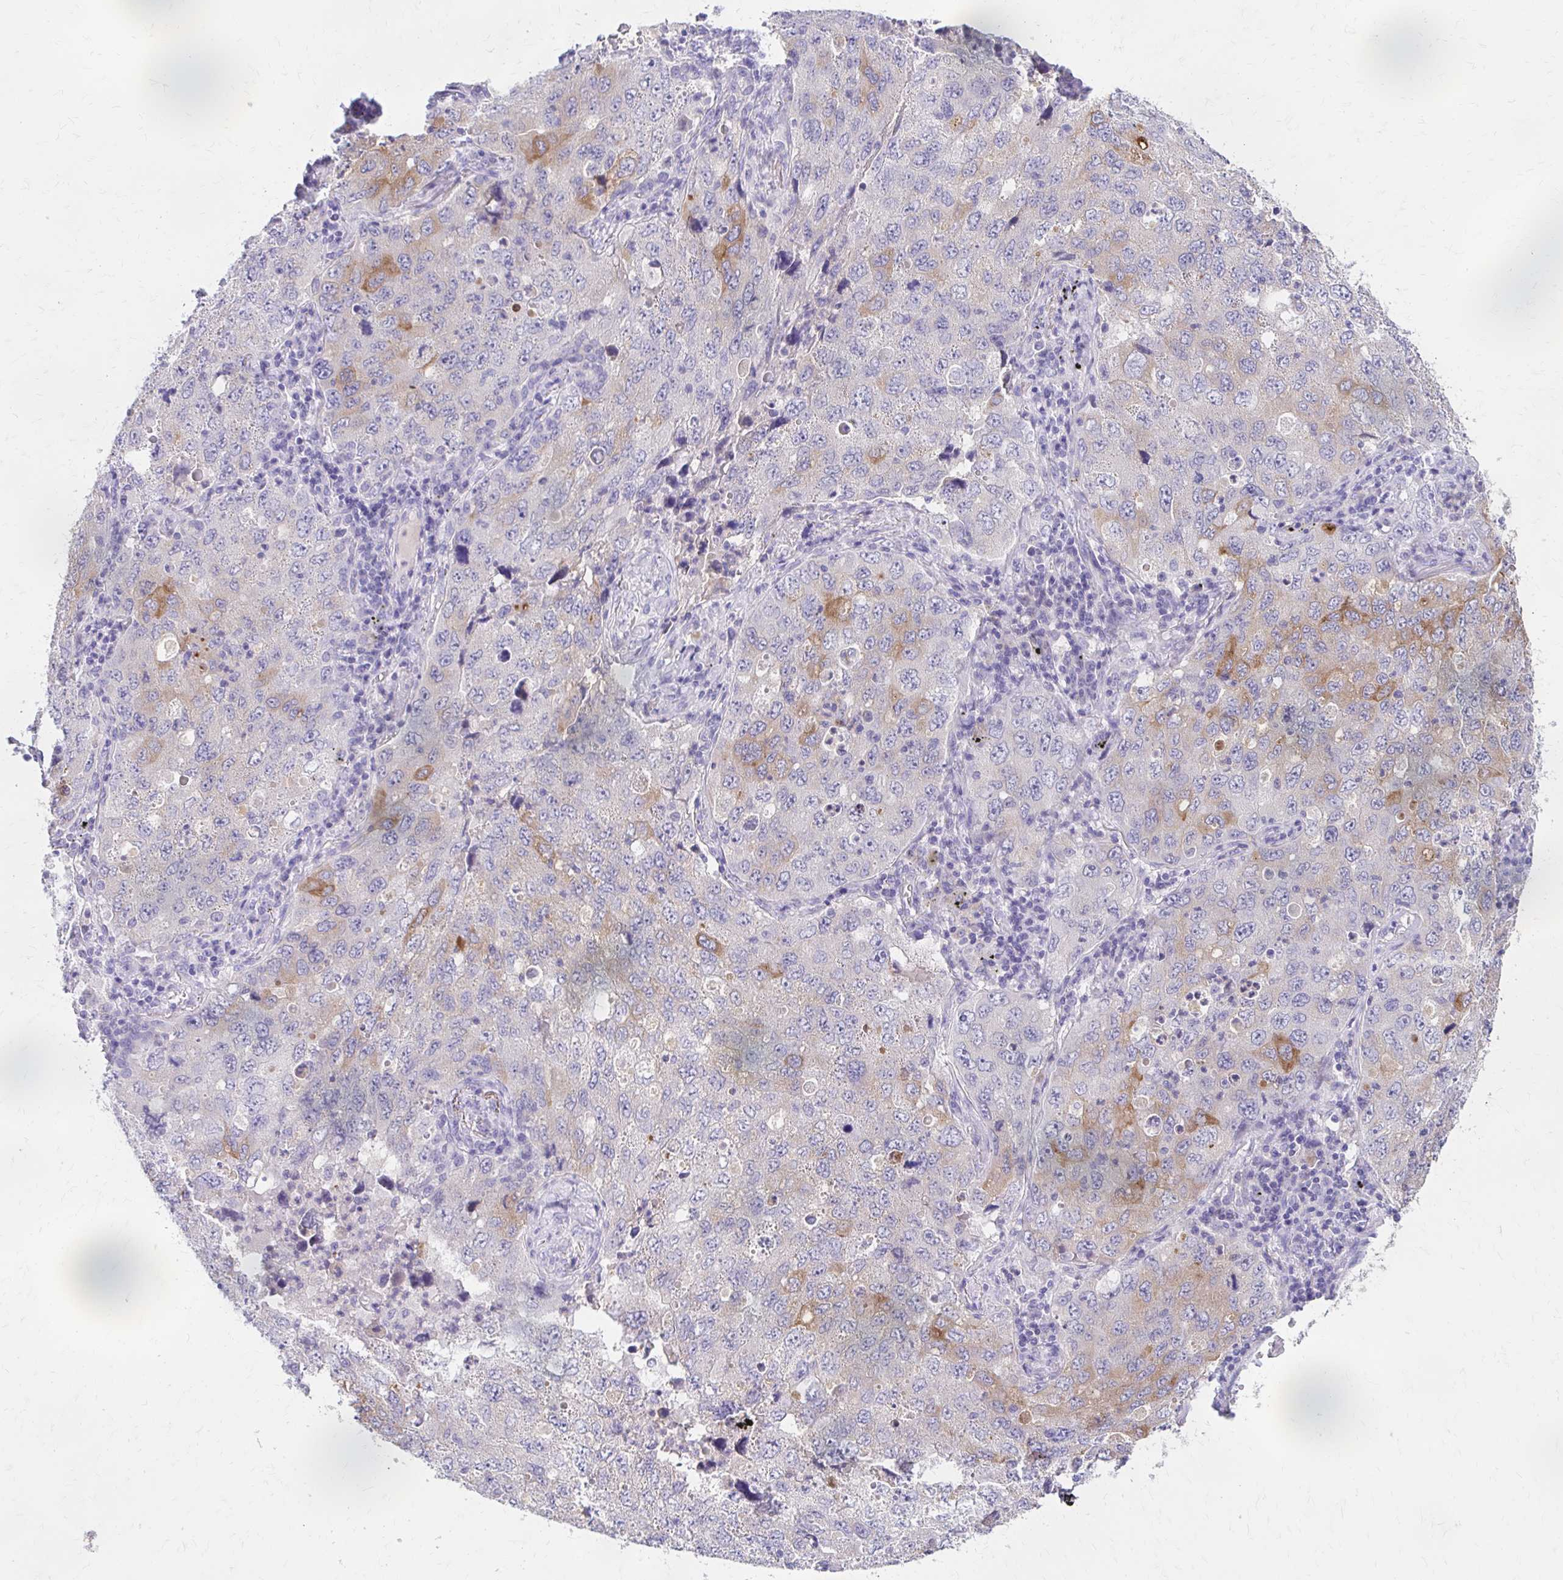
{"staining": {"intensity": "moderate", "quantity": "<25%", "location": "cytoplasmic/membranous"}, "tissue": "lung cancer", "cell_type": "Tumor cells", "image_type": "cancer", "snomed": [{"axis": "morphology", "description": "Adenocarcinoma, NOS"}, {"axis": "topography", "description": "Lung"}], "caption": "An image showing moderate cytoplasmic/membranous expression in approximately <25% of tumor cells in lung cancer (adenocarcinoma), as visualized by brown immunohistochemical staining.", "gene": "AZGP1", "patient": {"sex": "female", "age": 57}}